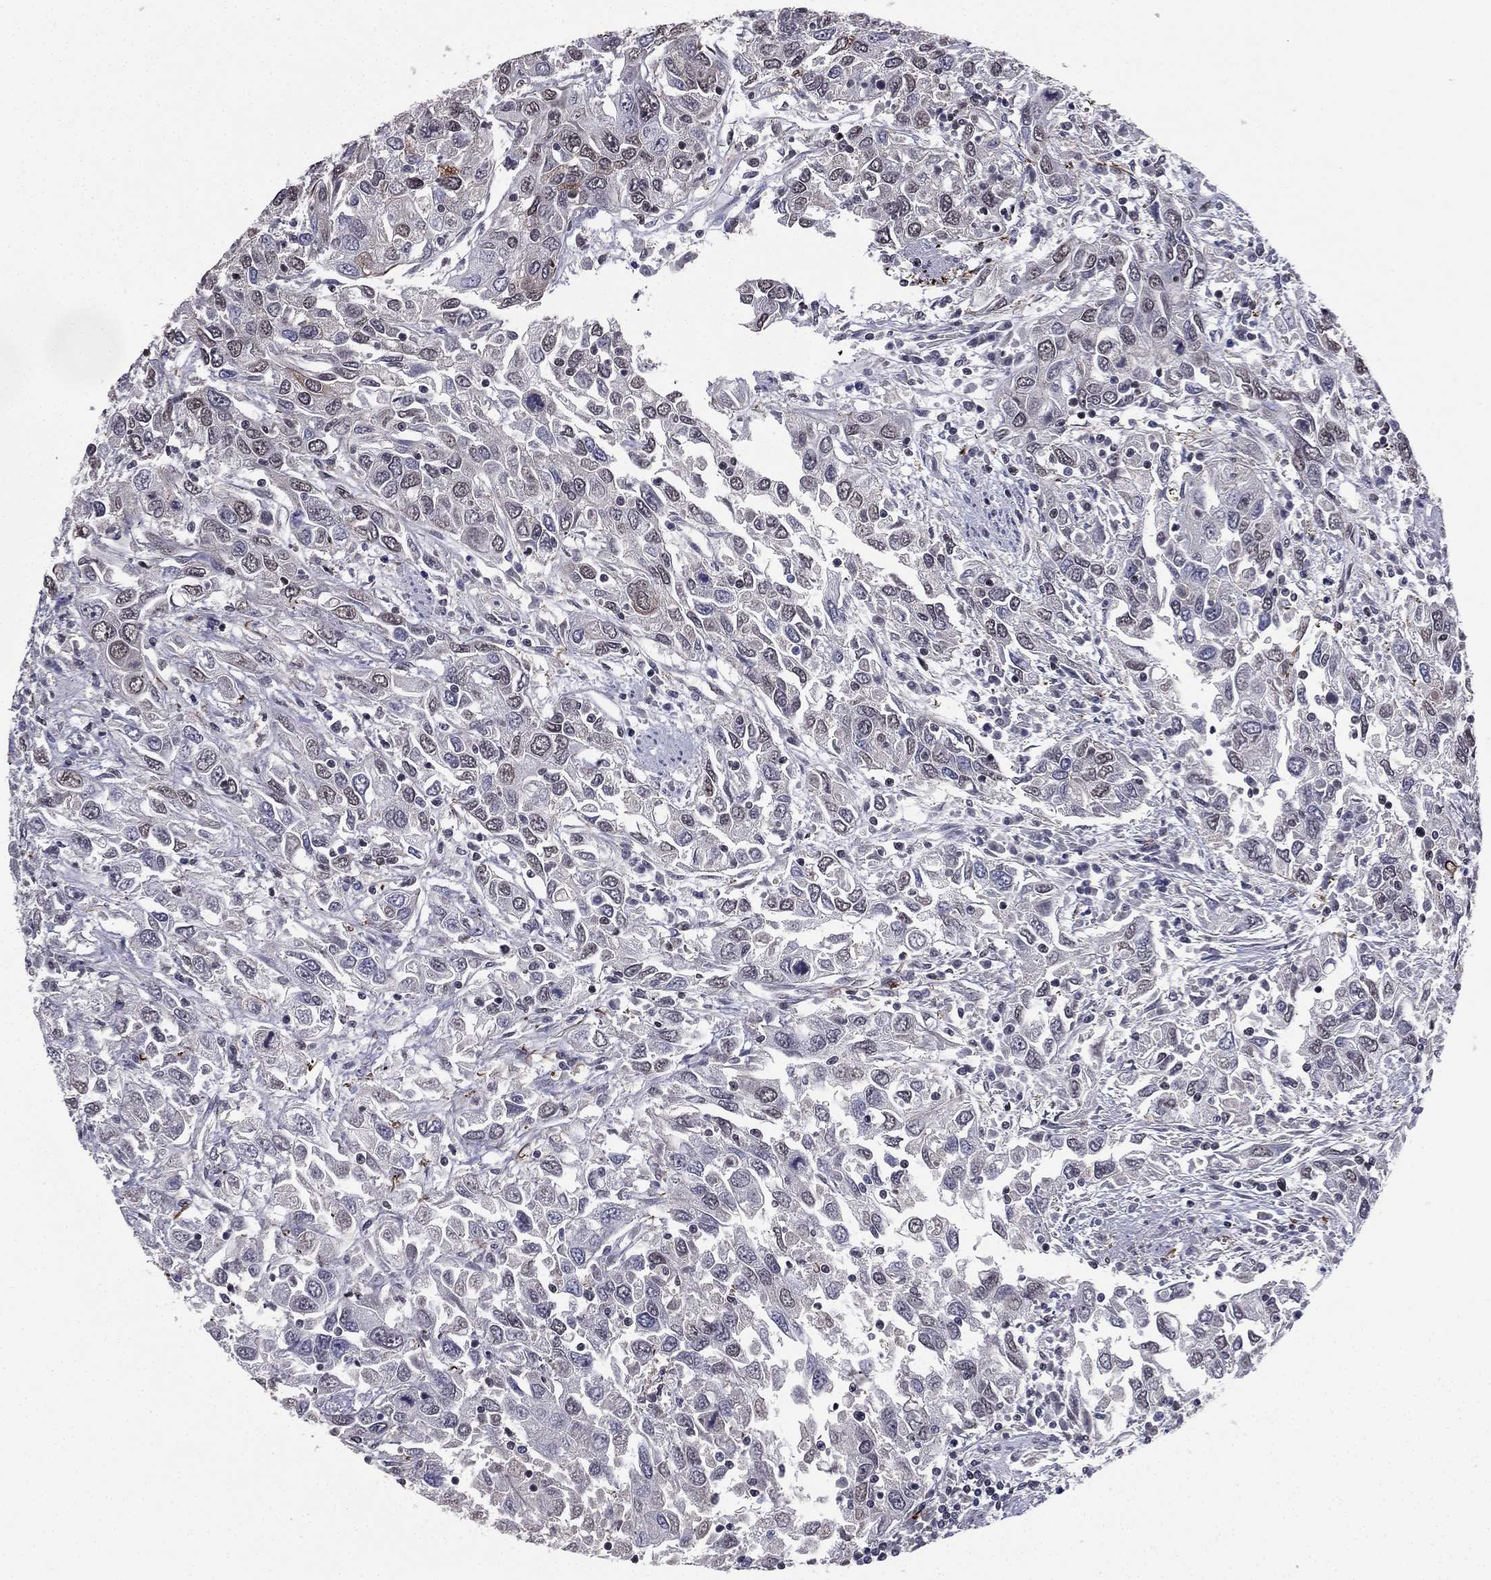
{"staining": {"intensity": "negative", "quantity": "none", "location": "none"}, "tissue": "urothelial cancer", "cell_type": "Tumor cells", "image_type": "cancer", "snomed": [{"axis": "morphology", "description": "Urothelial carcinoma, High grade"}, {"axis": "topography", "description": "Urinary bladder"}], "caption": "Urothelial carcinoma (high-grade) was stained to show a protein in brown. There is no significant expression in tumor cells. The staining was performed using DAB to visualize the protein expression in brown, while the nuclei were stained in blue with hematoxylin (Magnification: 20x).", "gene": "RARB", "patient": {"sex": "male", "age": 76}}